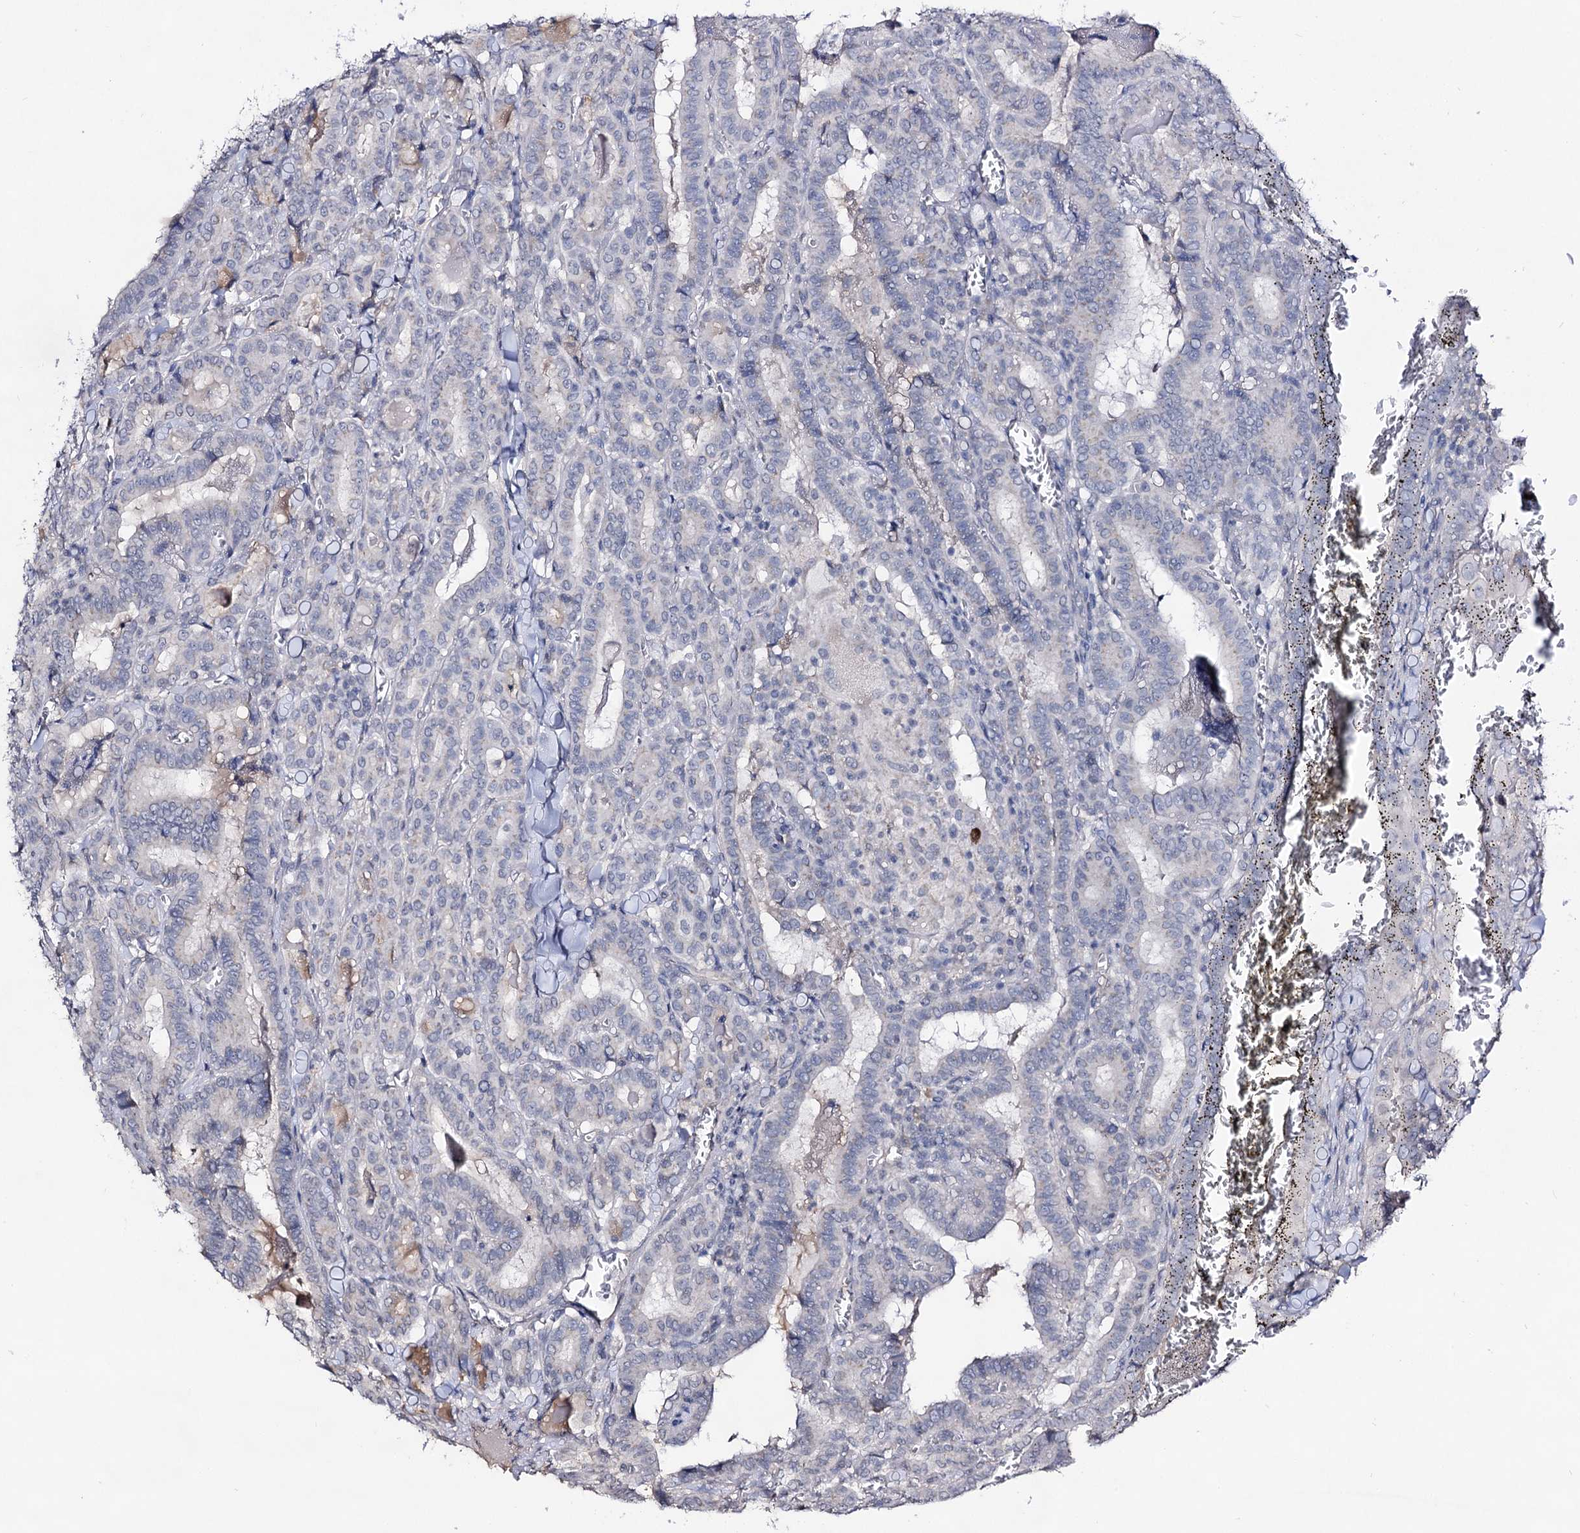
{"staining": {"intensity": "negative", "quantity": "none", "location": "none"}, "tissue": "thyroid cancer", "cell_type": "Tumor cells", "image_type": "cancer", "snomed": [{"axis": "morphology", "description": "Papillary adenocarcinoma, NOS"}, {"axis": "topography", "description": "Thyroid gland"}], "caption": "Immunohistochemical staining of human thyroid cancer (papillary adenocarcinoma) shows no significant staining in tumor cells.", "gene": "PLIN1", "patient": {"sex": "female", "age": 72}}